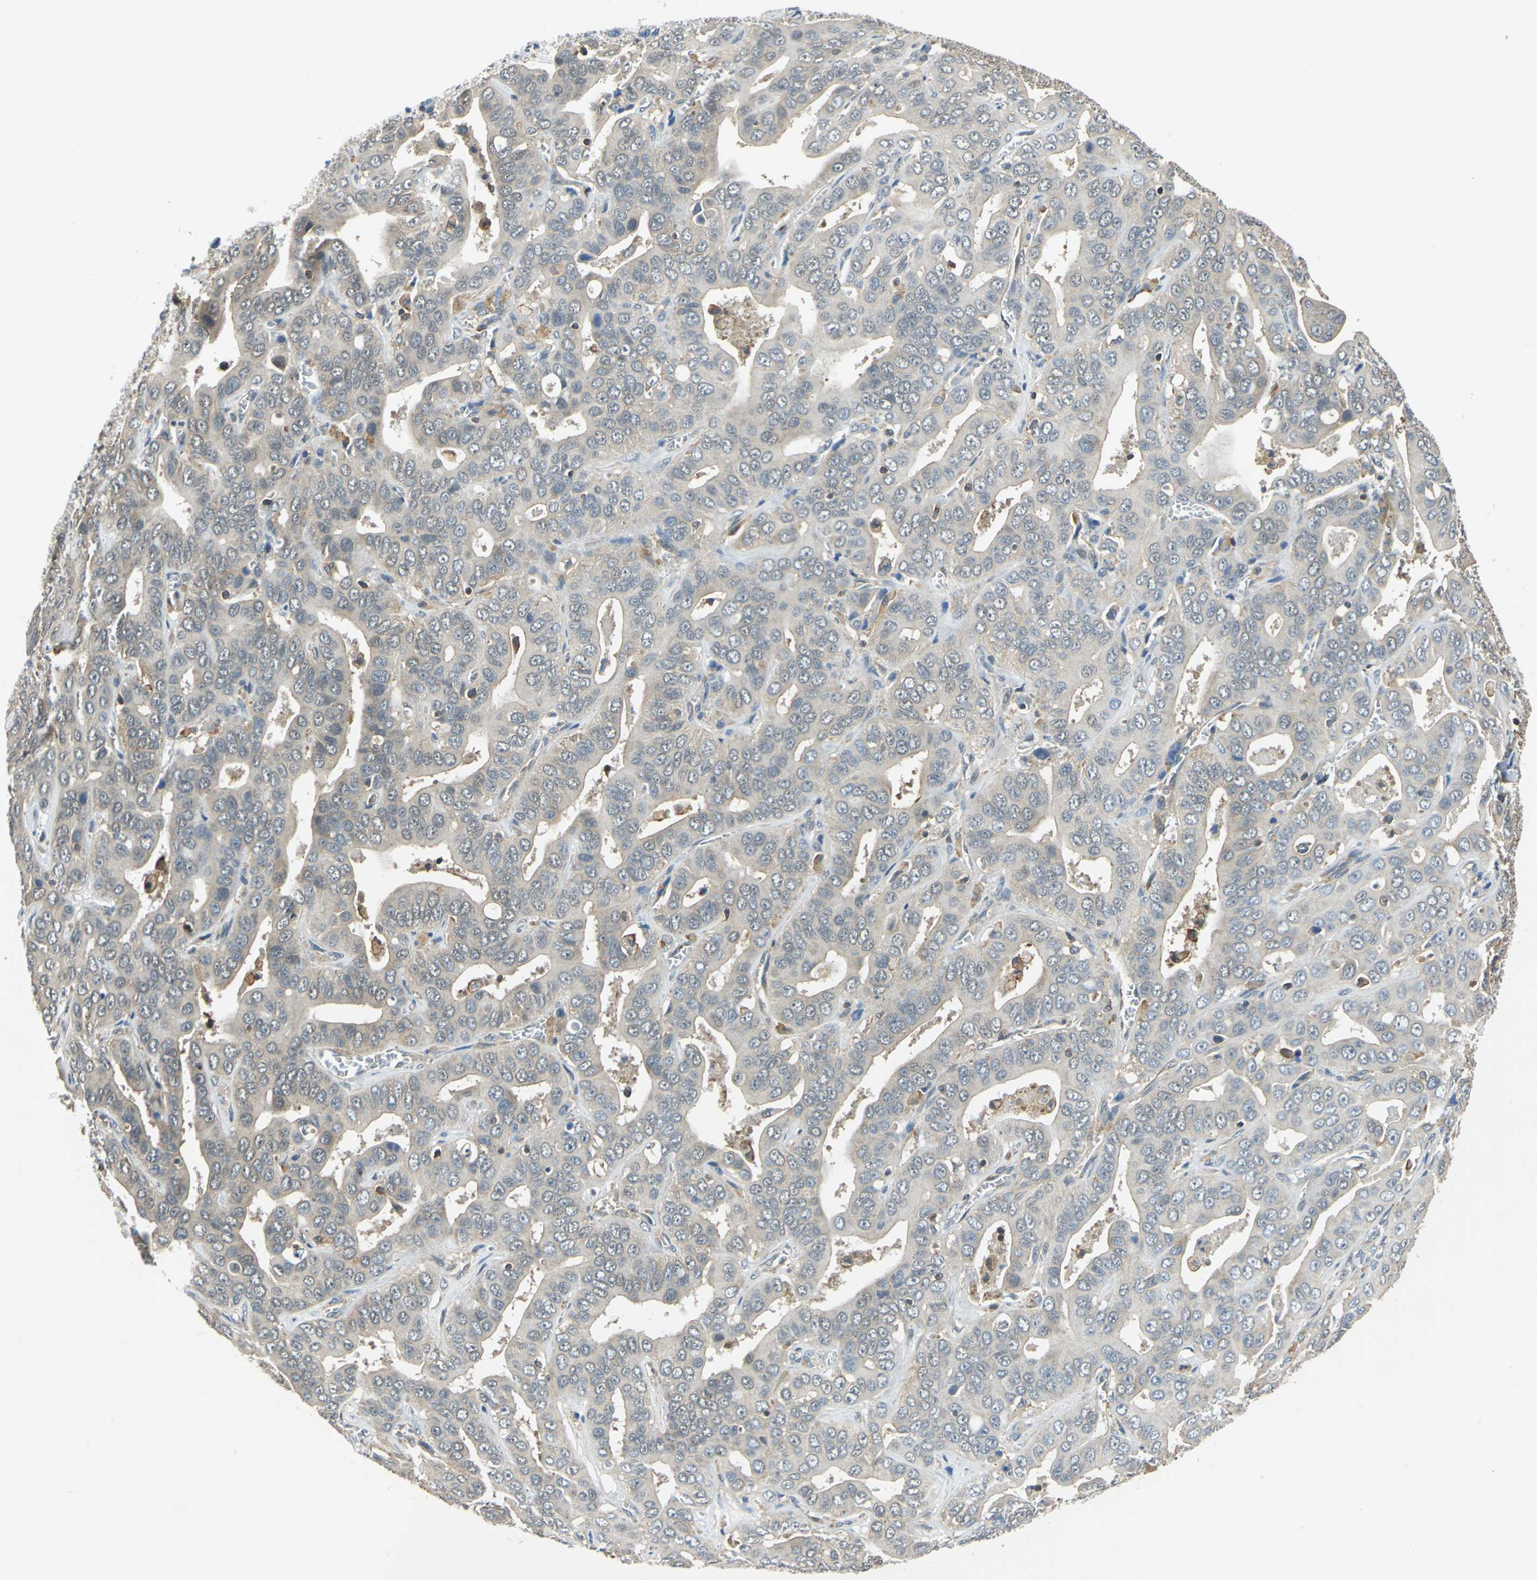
{"staining": {"intensity": "weak", "quantity": ">75%", "location": "cytoplasmic/membranous"}, "tissue": "liver cancer", "cell_type": "Tumor cells", "image_type": "cancer", "snomed": [{"axis": "morphology", "description": "Cholangiocarcinoma"}, {"axis": "topography", "description": "Liver"}], "caption": "Protein staining displays weak cytoplasmic/membranous positivity in about >75% of tumor cells in liver cholangiocarcinoma. (Brightfield microscopy of DAB IHC at high magnification).", "gene": "ARPC3", "patient": {"sex": "female", "age": 52}}